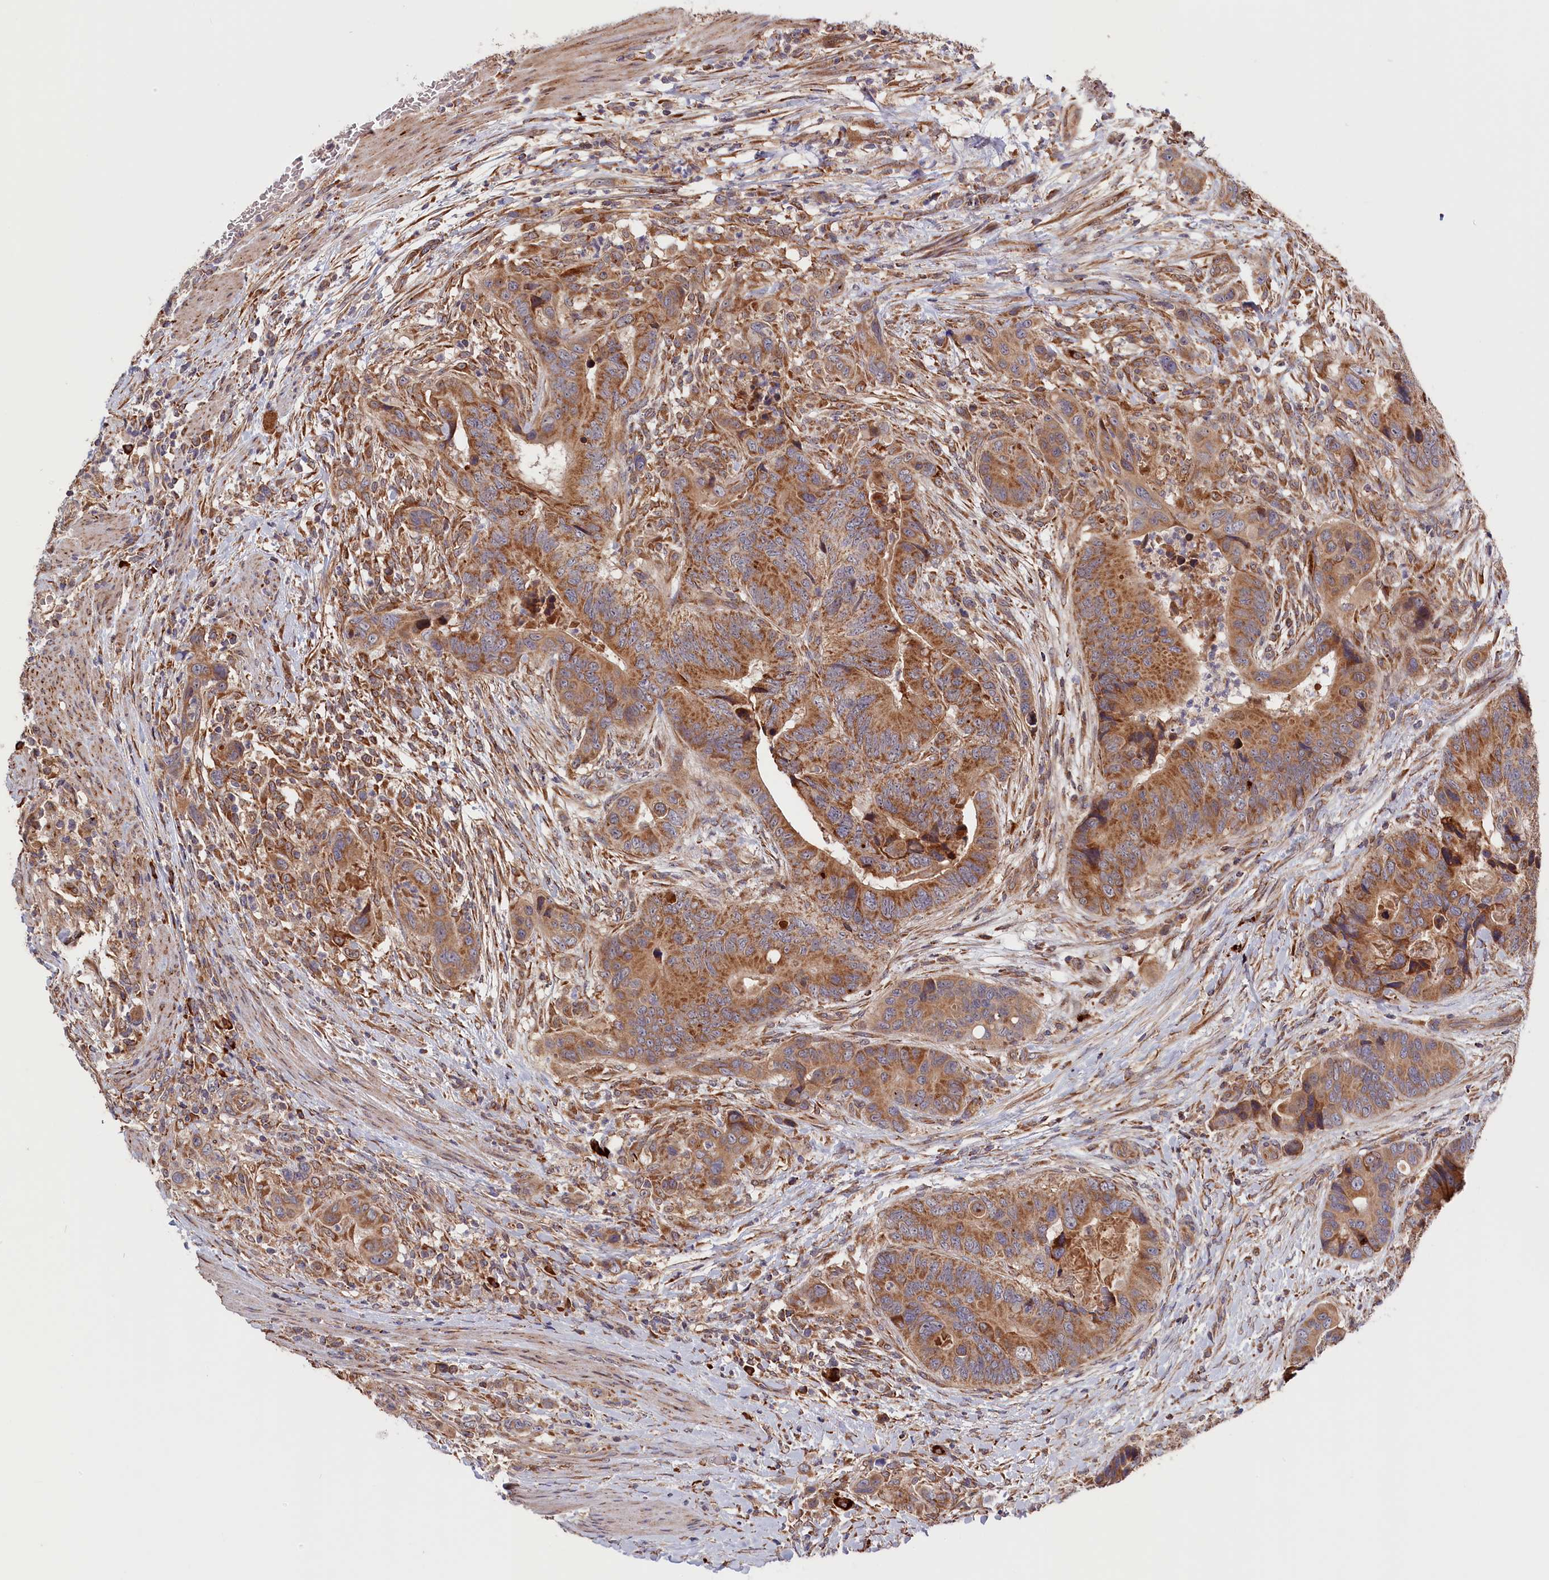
{"staining": {"intensity": "moderate", "quantity": ">75%", "location": "cytoplasmic/membranous"}, "tissue": "colorectal cancer", "cell_type": "Tumor cells", "image_type": "cancer", "snomed": [{"axis": "morphology", "description": "Adenocarcinoma, NOS"}, {"axis": "topography", "description": "Colon"}], "caption": "Human colorectal adenocarcinoma stained with a brown dye displays moderate cytoplasmic/membranous positive positivity in about >75% of tumor cells.", "gene": "CEP44", "patient": {"sex": "male", "age": 84}}